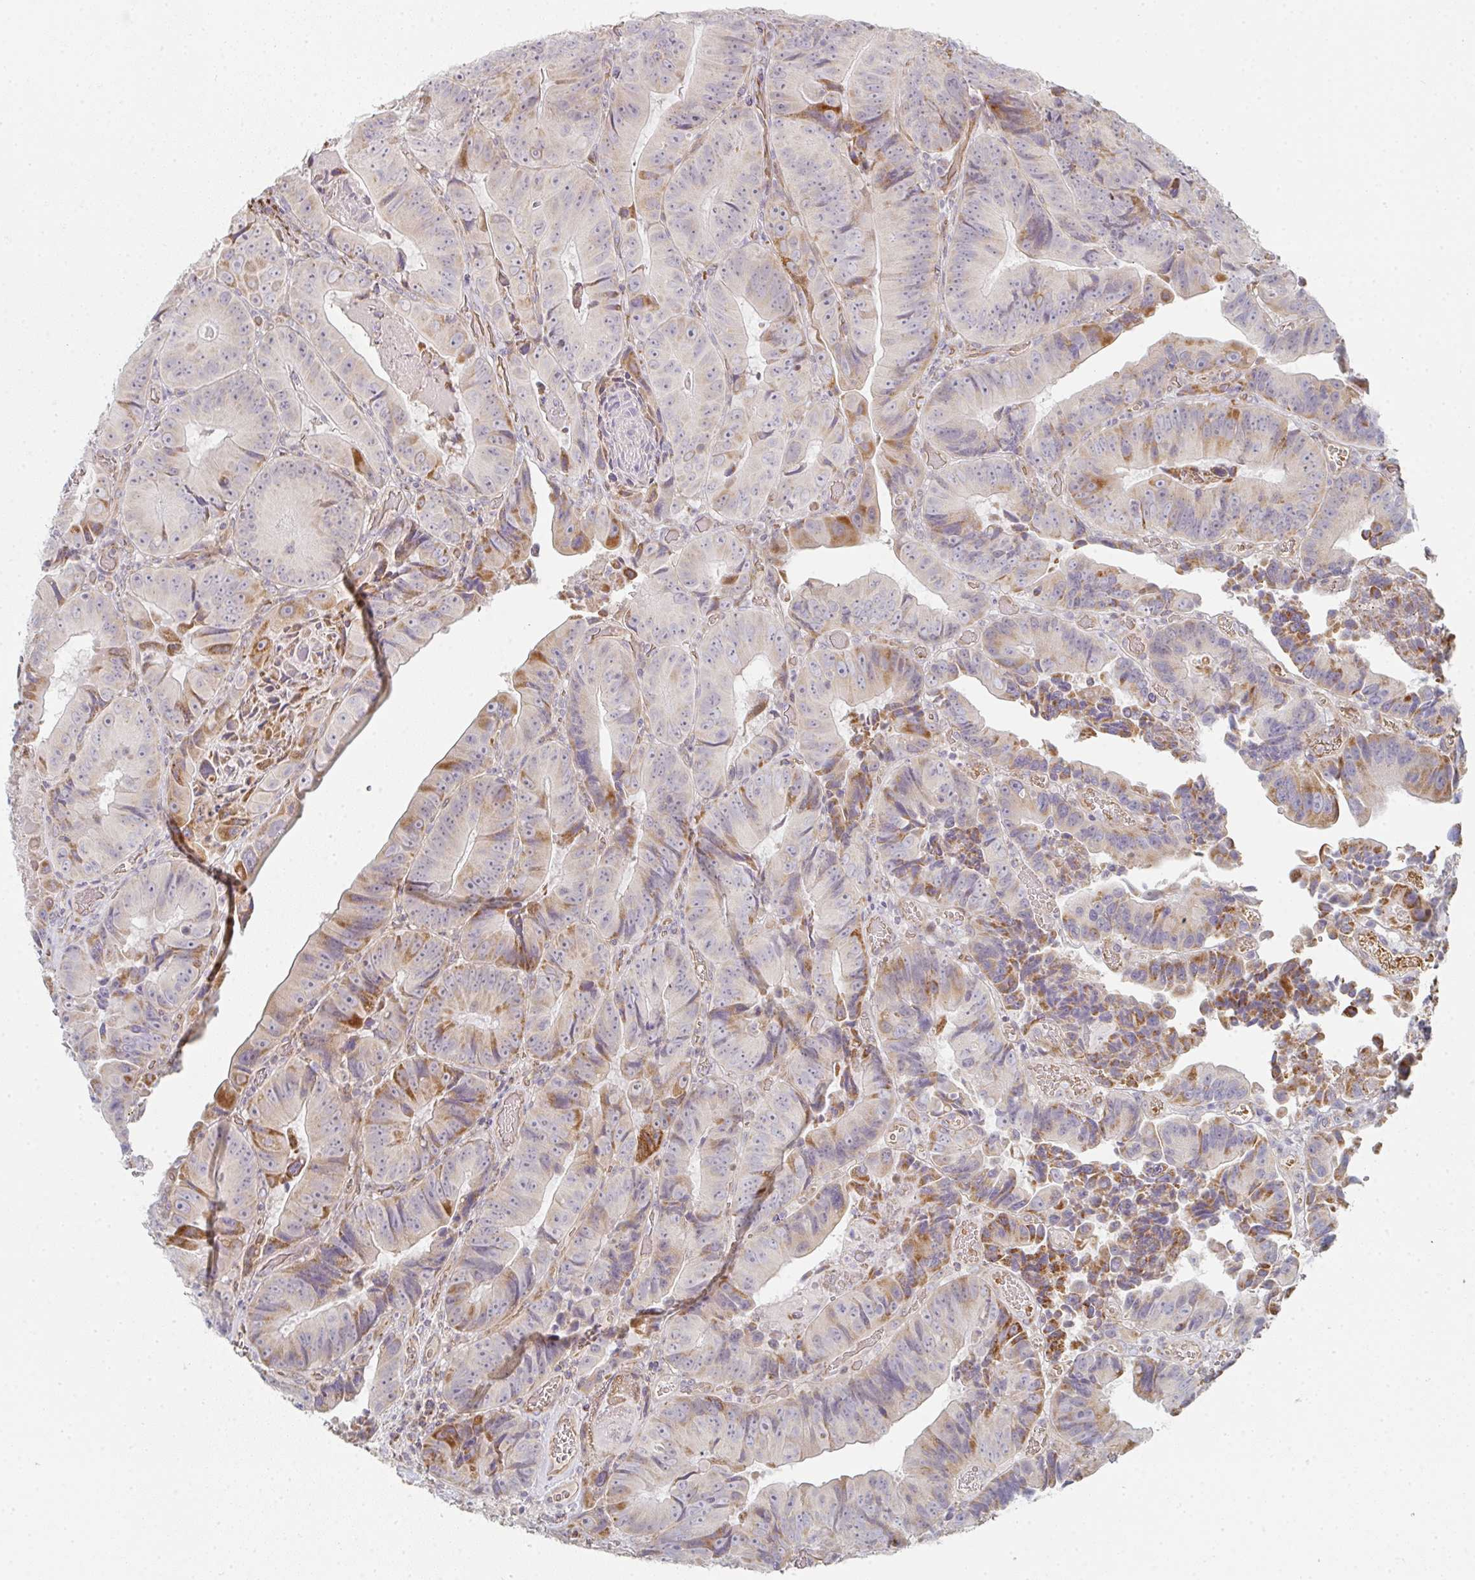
{"staining": {"intensity": "moderate", "quantity": "25%-75%", "location": "cytoplasmic/membranous"}, "tissue": "colorectal cancer", "cell_type": "Tumor cells", "image_type": "cancer", "snomed": [{"axis": "morphology", "description": "Adenocarcinoma, NOS"}, {"axis": "topography", "description": "Colon"}], "caption": "Adenocarcinoma (colorectal) stained for a protein (brown) demonstrates moderate cytoplasmic/membranous positive positivity in about 25%-75% of tumor cells.", "gene": "ZNF526", "patient": {"sex": "female", "age": 86}}